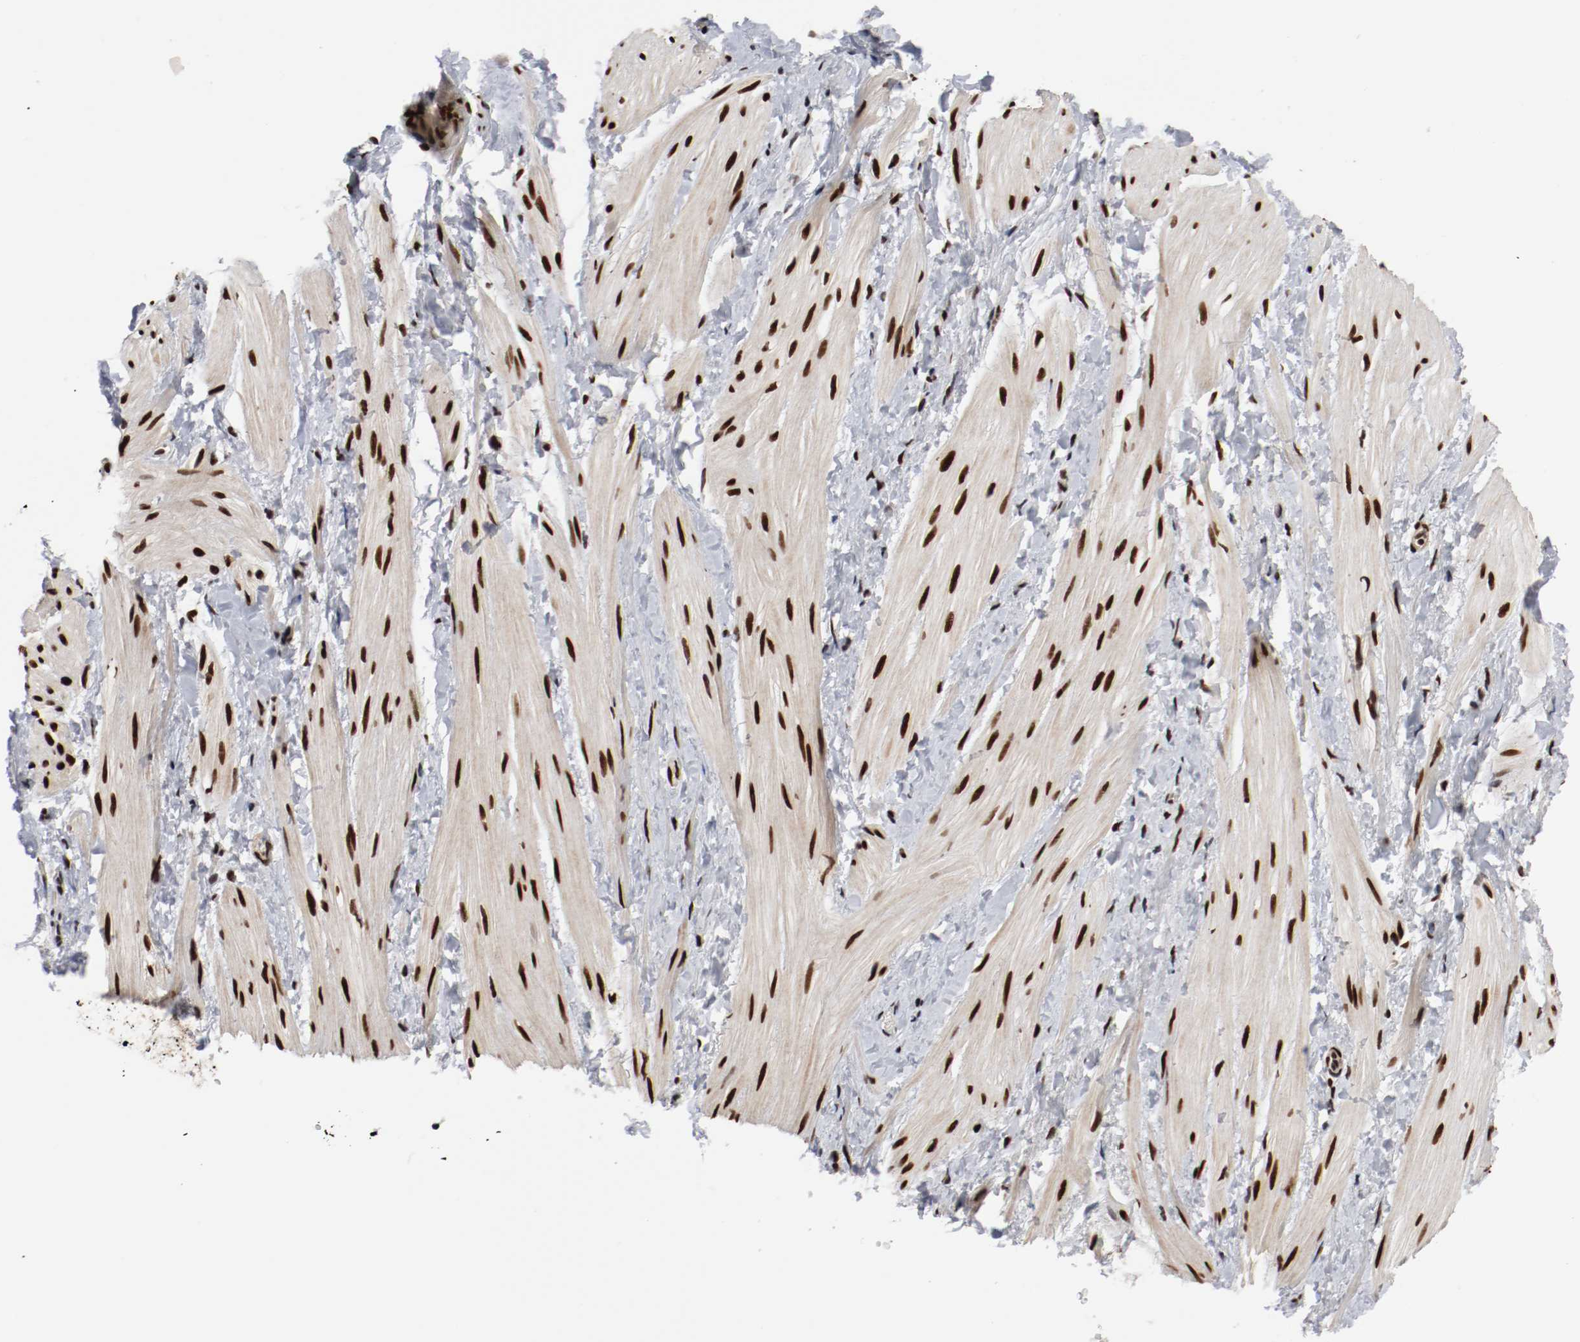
{"staining": {"intensity": "strong", "quantity": ">75%", "location": "nuclear"}, "tissue": "smooth muscle", "cell_type": "Smooth muscle cells", "image_type": "normal", "snomed": [{"axis": "morphology", "description": "Normal tissue, NOS"}, {"axis": "topography", "description": "Smooth muscle"}], "caption": "DAB immunohistochemical staining of normal smooth muscle shows strong nuclear protein staining in approximately >75% of smooth muscle cells.", "gene": "MEF2D", "patient": {"sex": "male", "age": 16}}